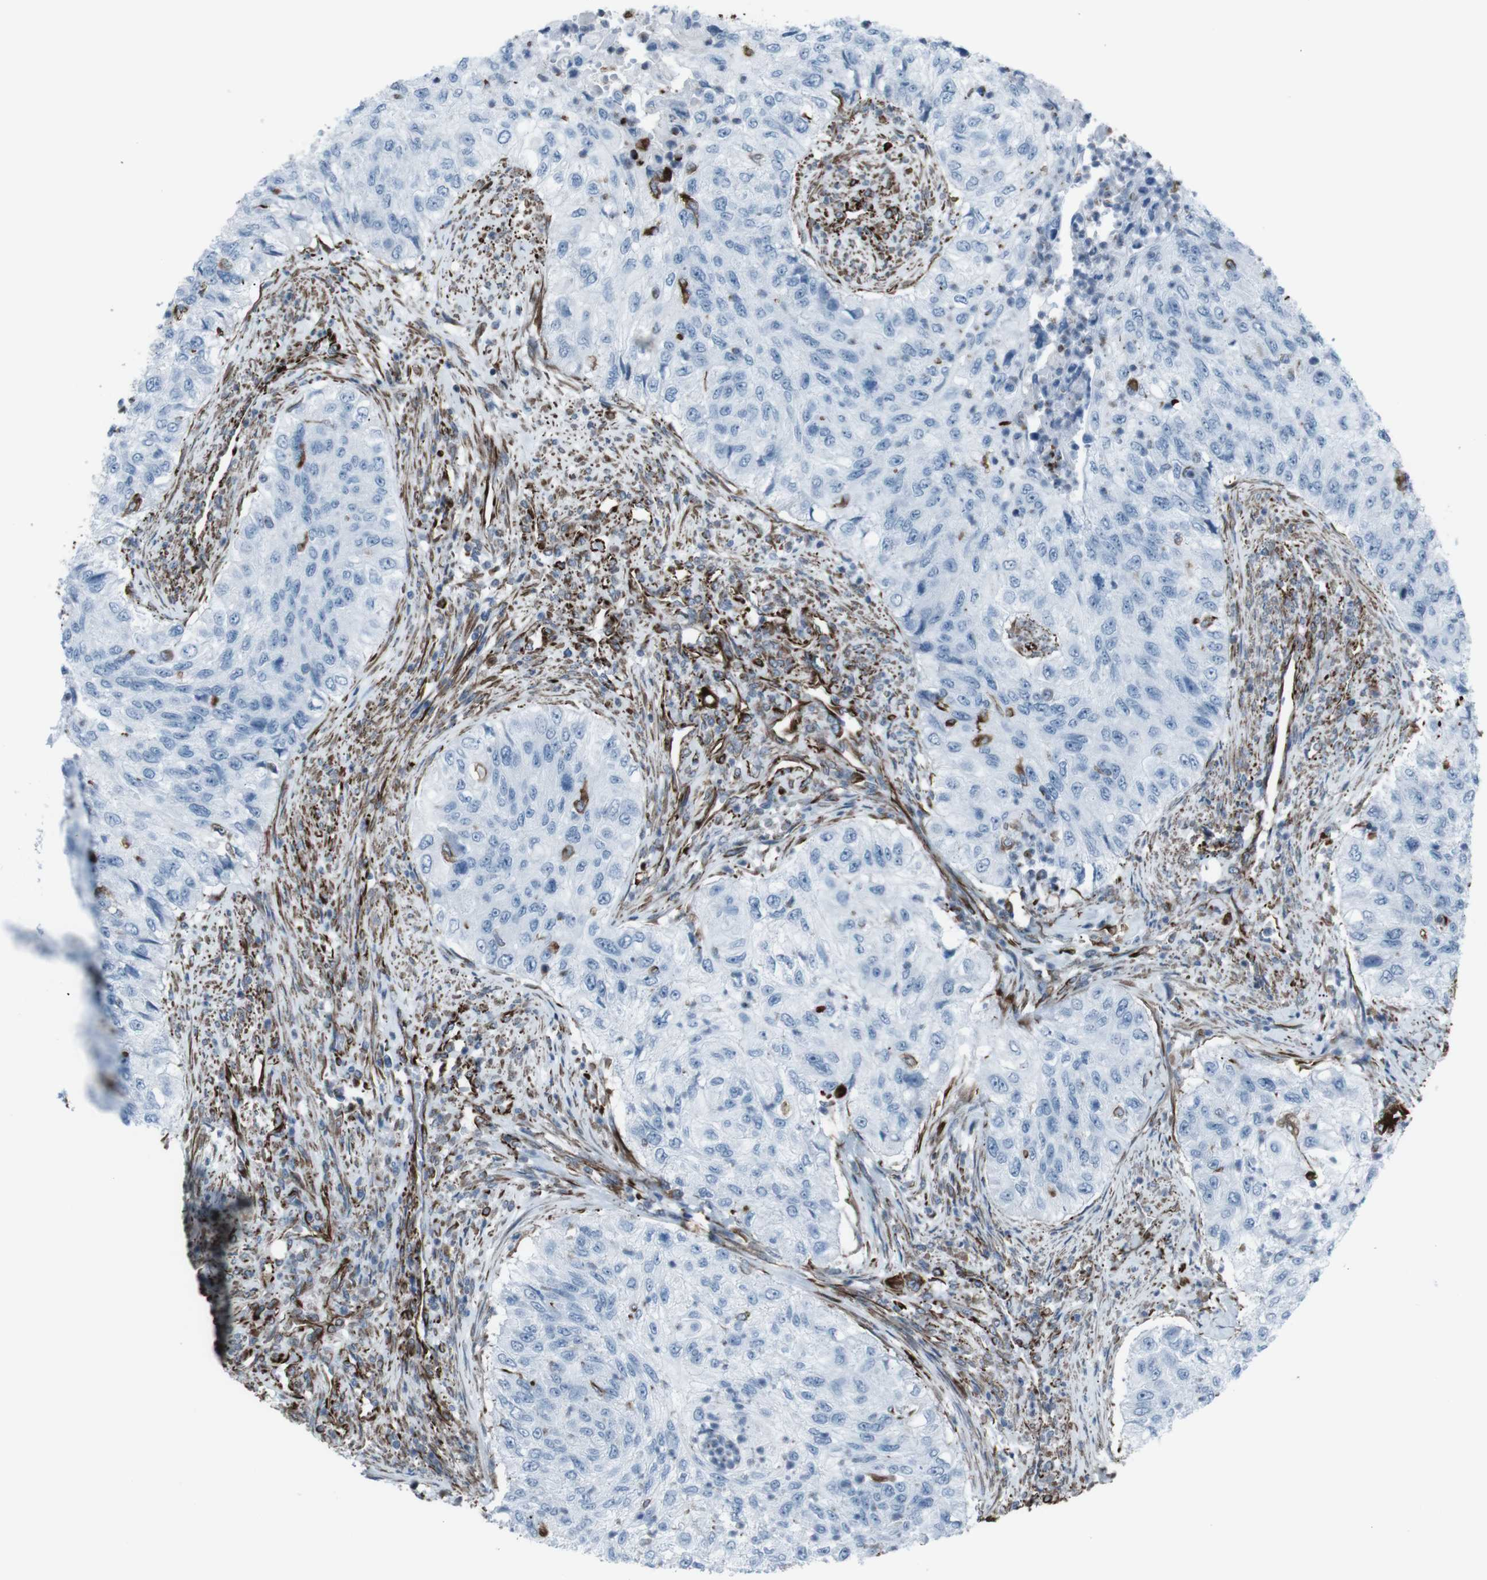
{"staining": {"intensity": "negative", "quantity": "none", "location": "none"}, "tissue": "urothelial cancer", "cell_type": "Tumor cells", "image_type": "cancer", "snomed": [{"axis": "morphology", "description": "Urothelial carcinoma, High grade"}, {"axis": "topography", "description": "Urinary bladder"}], "caption": "High magnification brightfield microscopy of urothelial carcinoma (high-grade) stained with DAB (brown) and counterstained with hematoxylin (blue): tumor cells show no significant positivity.", "gene": "ZDHHC6", "patient": {"sex": "female", "age": 60}}